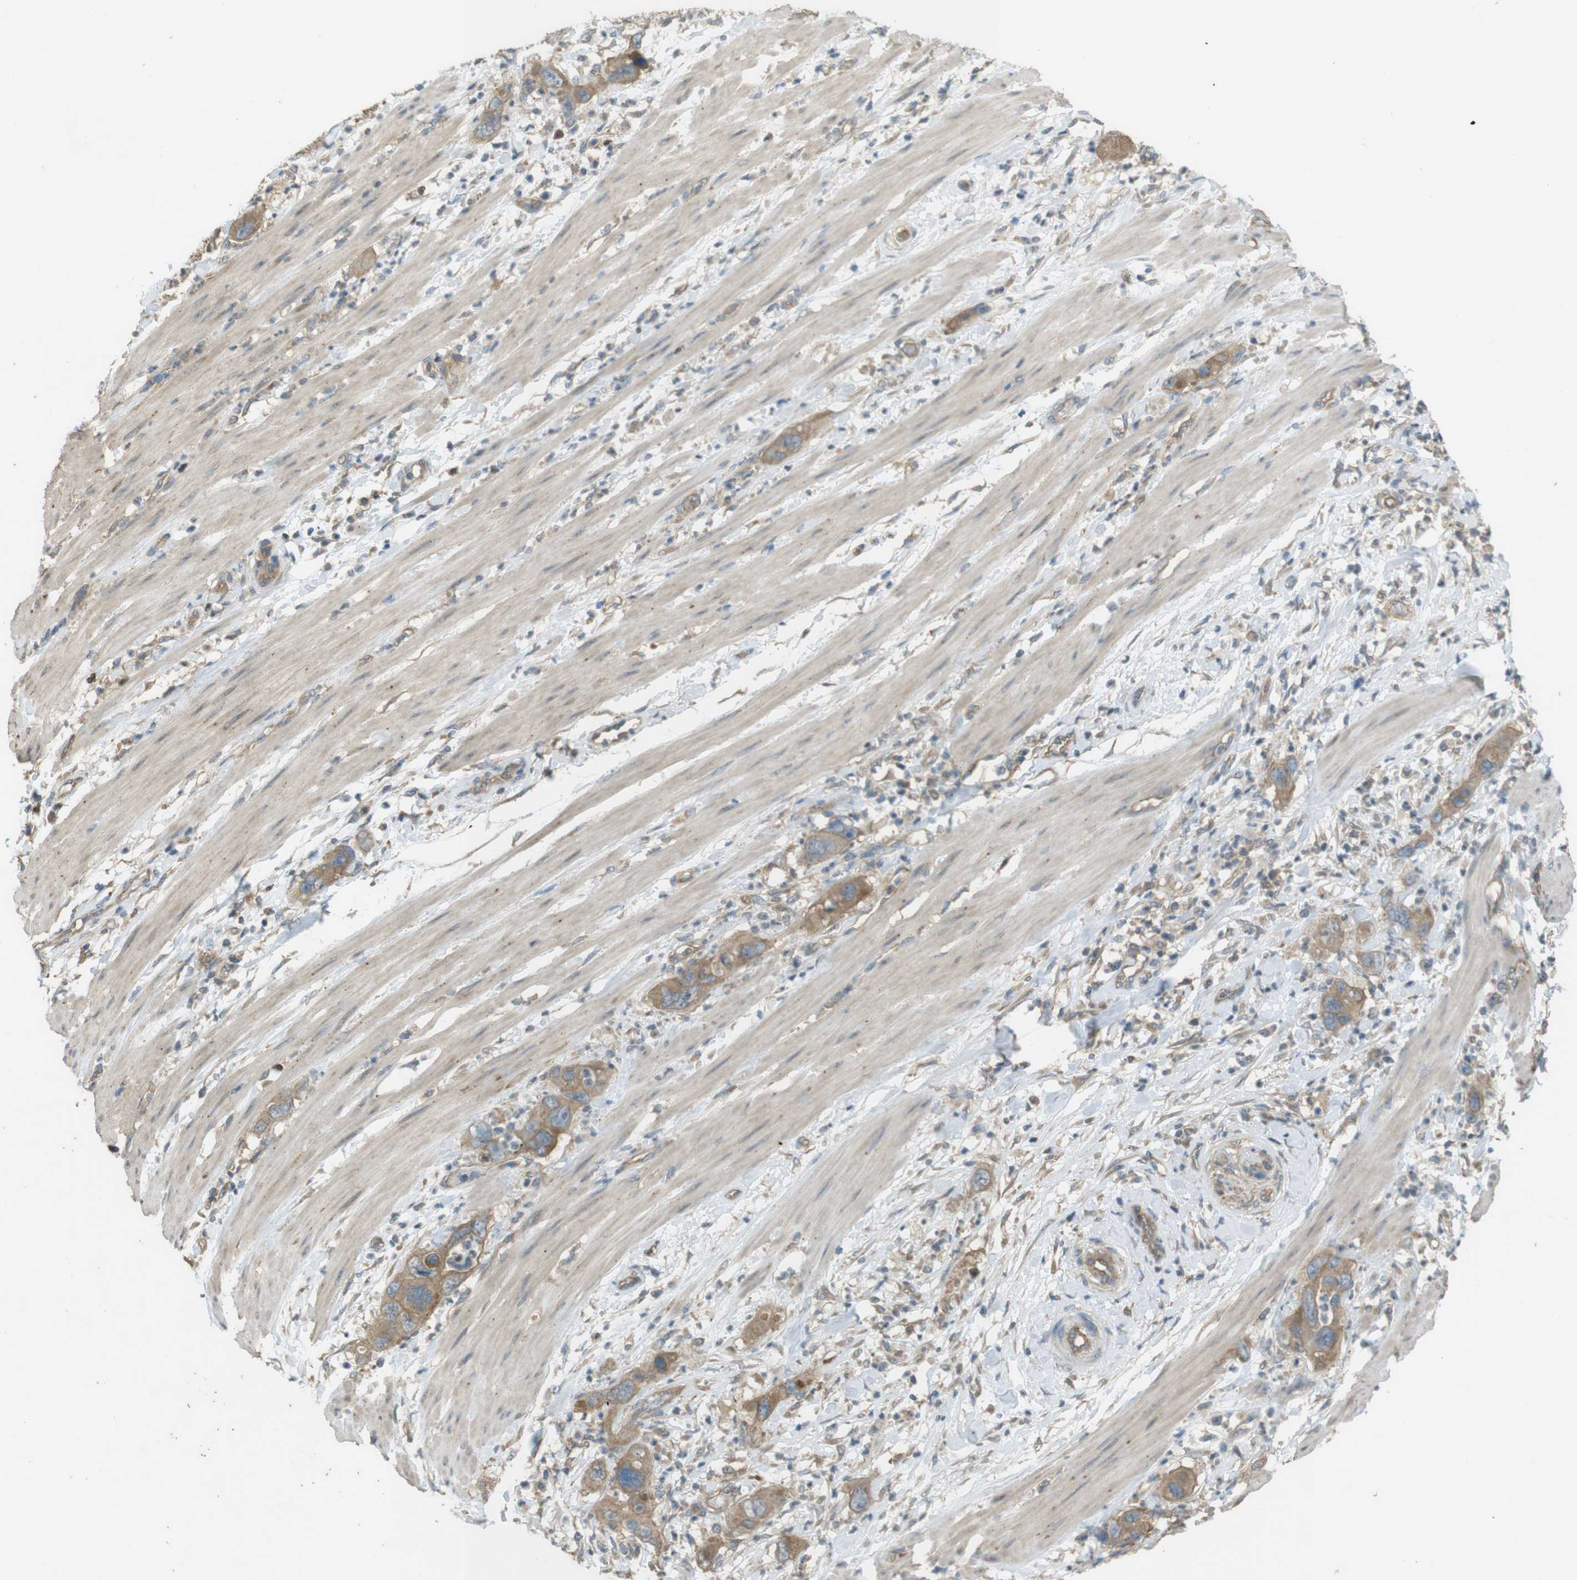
{"staining": {"intensity": "moderate", "quantity": ">75%", "location": "cytoplasmic/membranous"}, "tissue": "pancreatic cancer", "cell_type": "Tumor cells", "image_type": "cancer", "snomed": [{"axis": "morphology", "description": "Adenocarcinoma, NOS"}, {"axis": "topography", "description": "Pancreas"}], "caption": "The immunohistochemical stain highlights moderate cytoplasmic/membranous staining in tumor cells of pancreatic cancer (adenocarcinoma) tissue. (DAB = brown stain, brightfield microscopy at high magnification).", "gene": "ZDHHC20", "patient": {"sex": "female", "age": 71}}